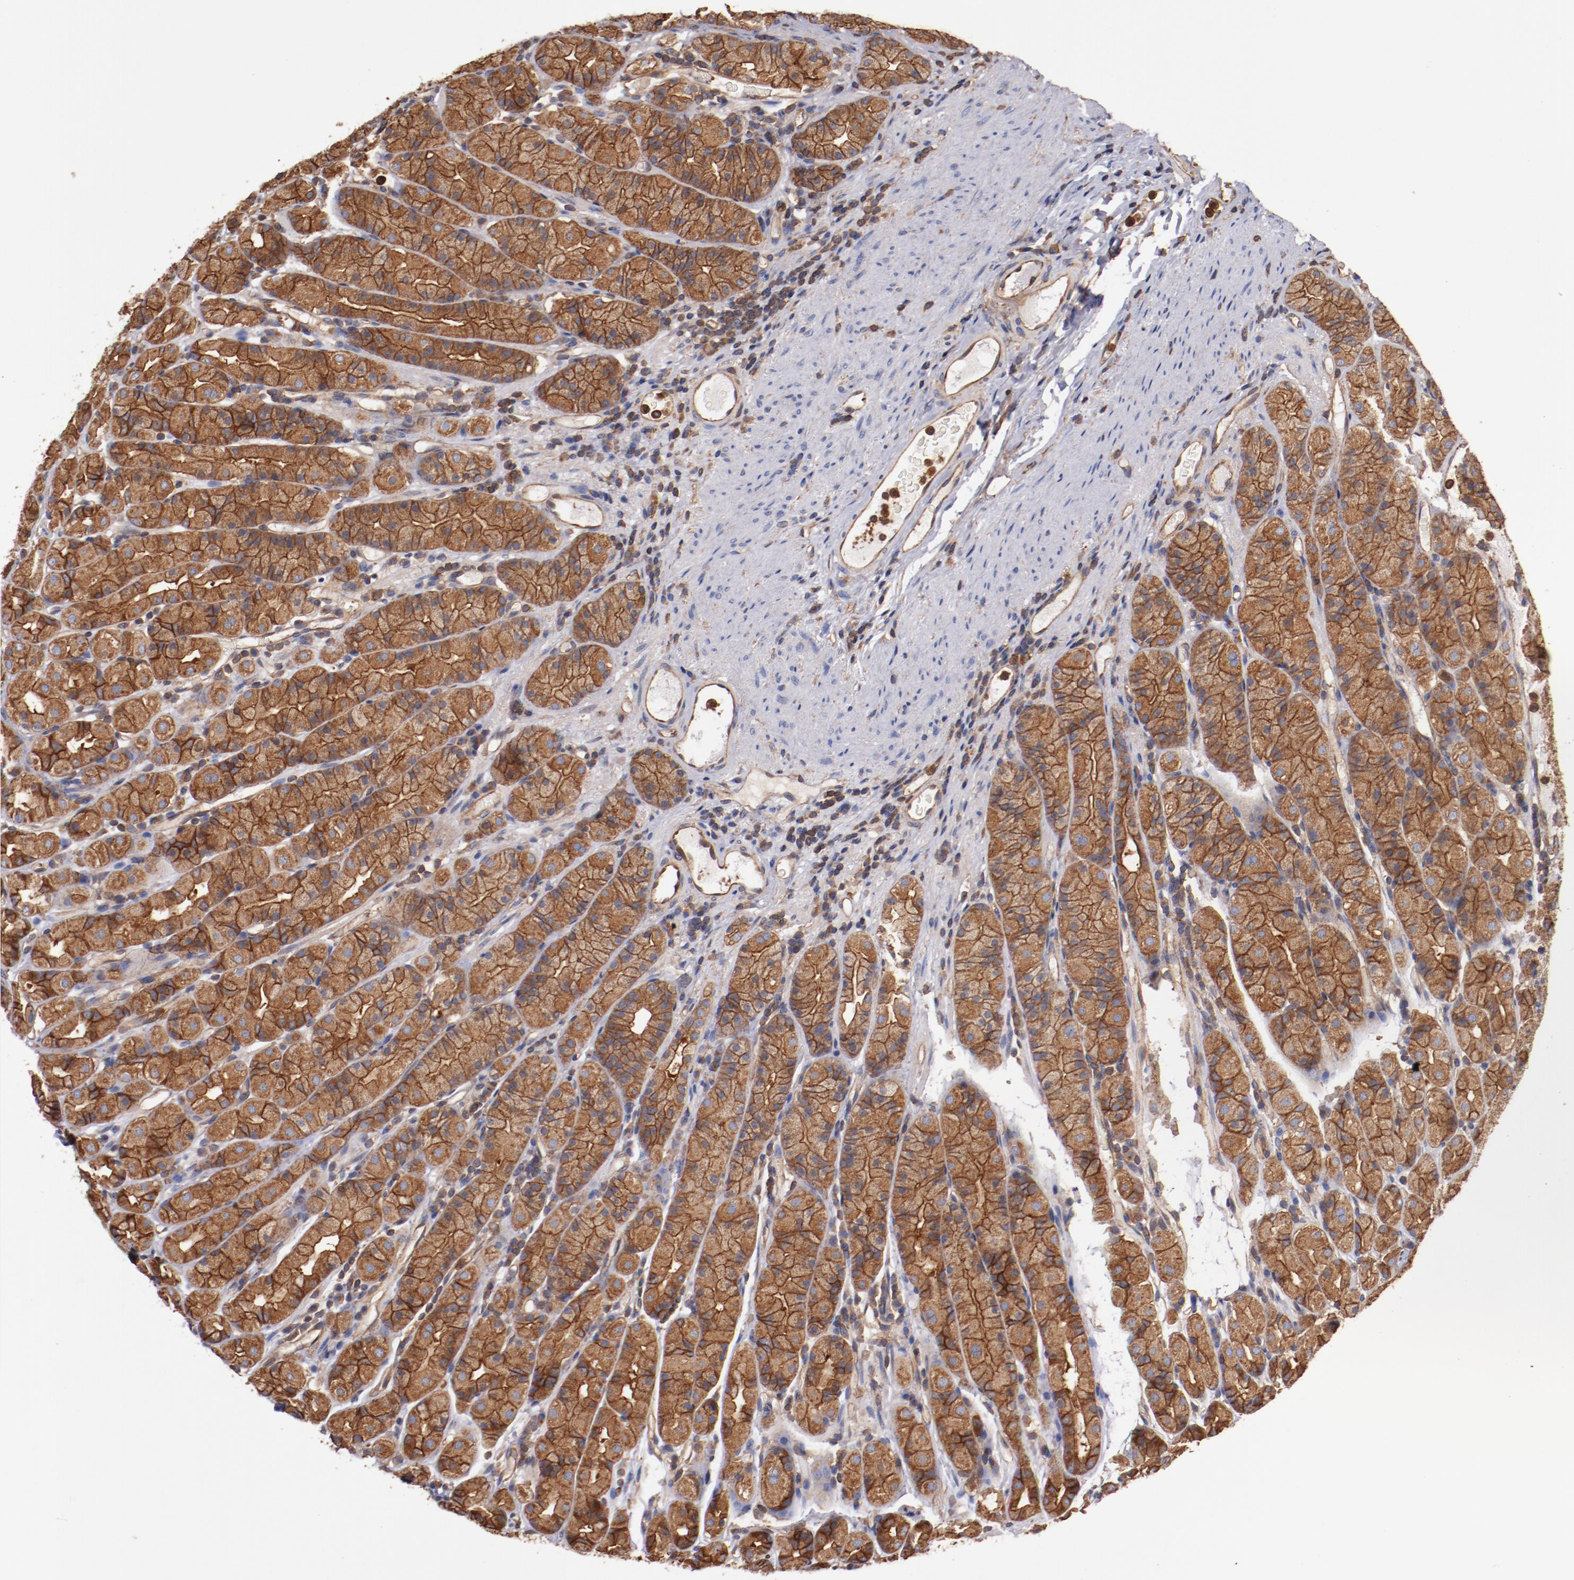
{"staining": {"intensity": "strong", "quantity": ">75%", "location": "cytoplasmic/membranous"}, "tissue": "stomach", "cell_type": "Glandular cells", "image_type": "normal", "snomed": [{"axis": "morphology", "description": "Normal tissue, NOS"}, {"axis": "topography", "description": "Stomach, upper"}], "caption": "Strong cytoplasmic/membranous positivity is appreciated in approximately >75% of glandular cells in normal stomach.", "gene": "TMOD3", "patient": {"sex": "male", "age": 68}}